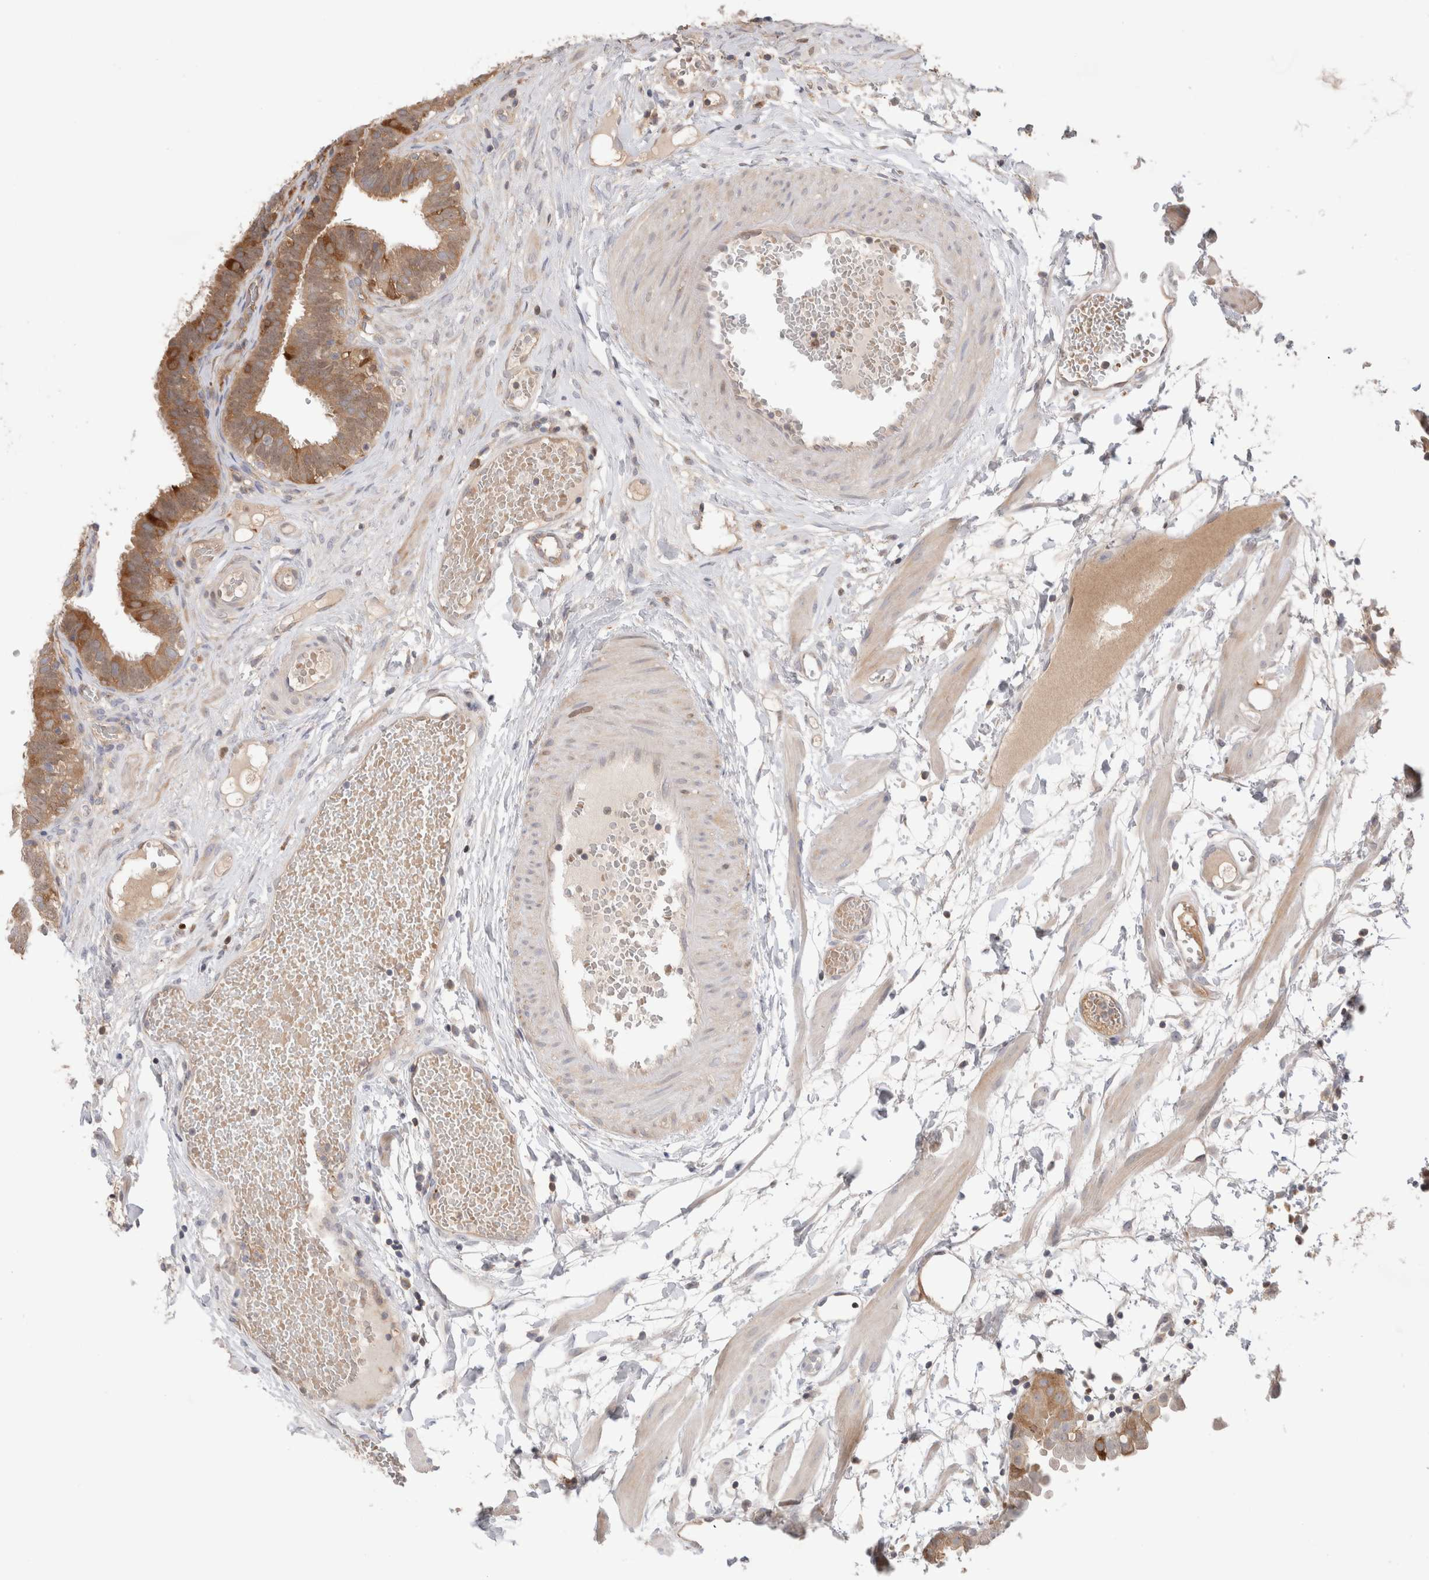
{"staining": {"intensity": "moderate", "quantity": ">75%", "location": "cytoplasmic/membranous"}, "tissue": "fallopian tube", "cell_type": "Glandular cells", "image_type": "normal", "snomed": [{"axis": "morphology", "description": "Normal tissue, NOS"}, {"axis": "topography", "description": "Fallopian tube"}, {"axis": "topography", "description": "Placenta"}], "caption": "Fallopian tube stained for a protein (brown) exhibits moderate cytoplasmic/membranous positive staining in about >75% of glandular cells.", "gene": "KLHL14", "patient": {"sex": "female", "age": 32}}